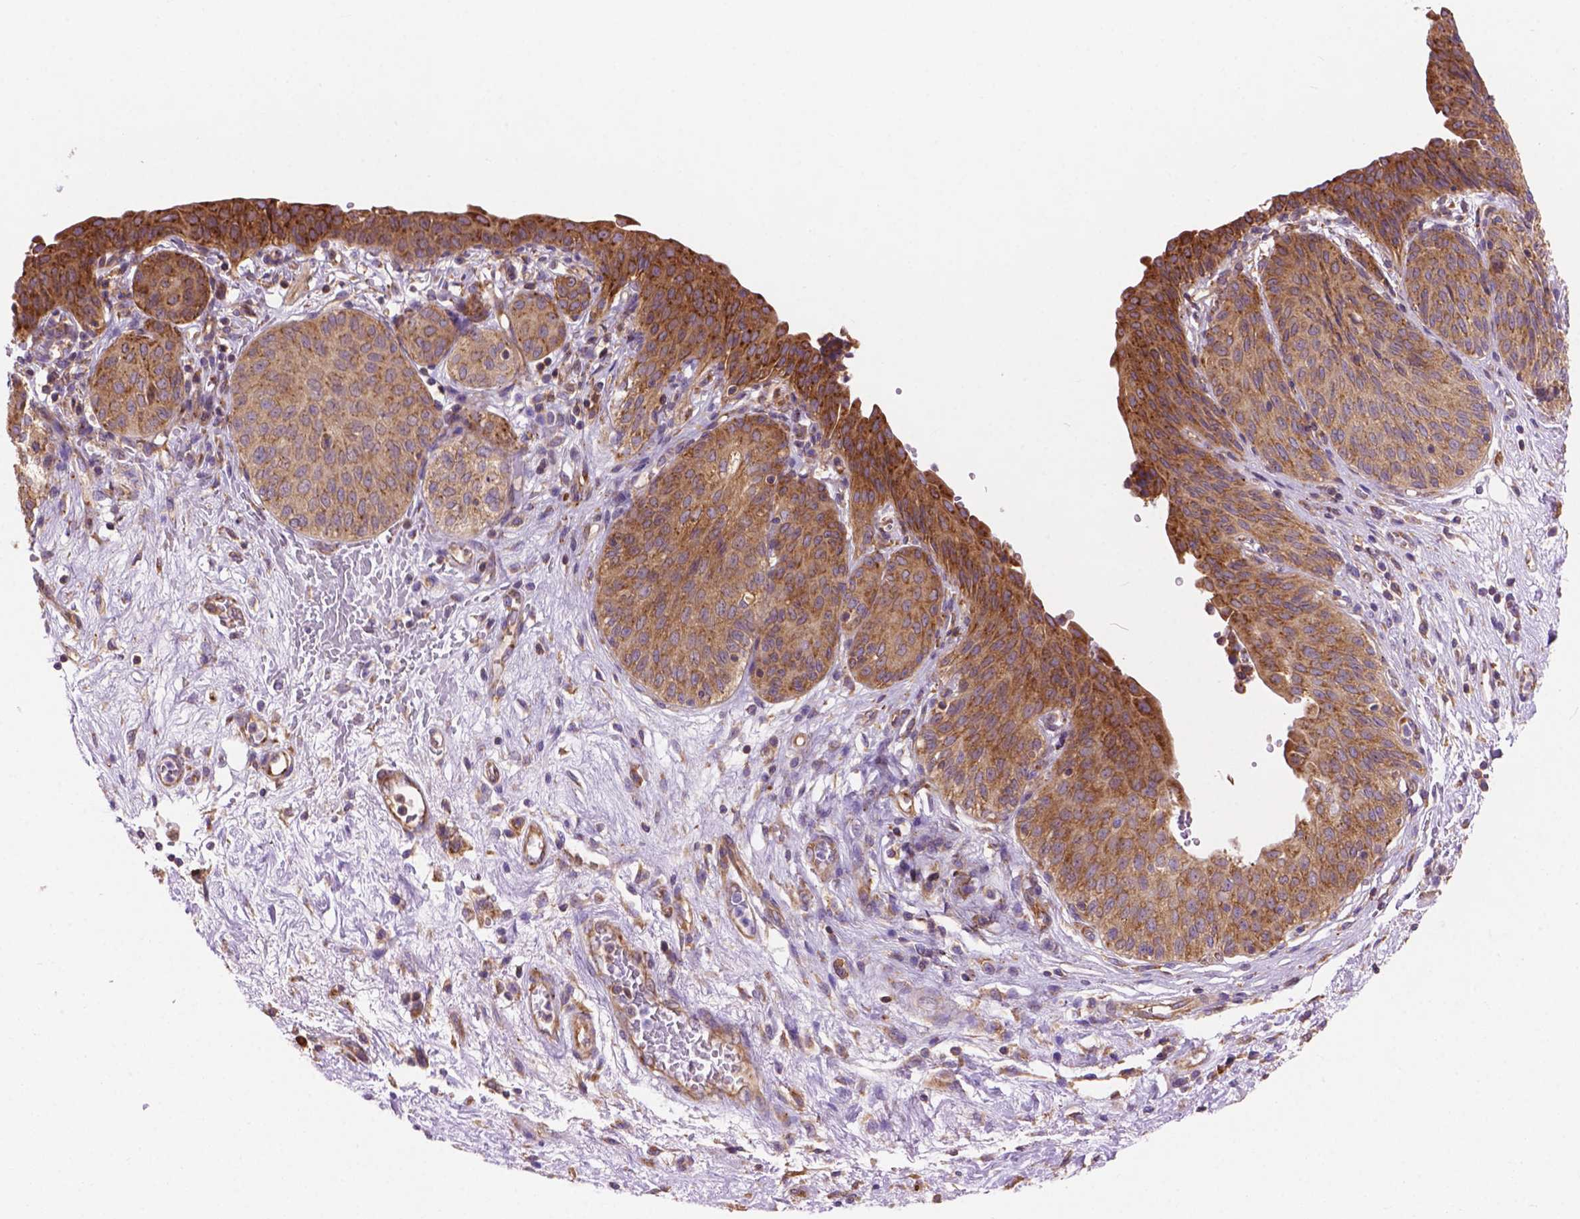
{"staining": {"intensity": "moderate", "quantity": ">75%", "location": "cytoplasmic/membranous"}, "tissue": "urinary bladder", "cell_type": "Urothelial cells", "image_type": "normal", "snomed": [{"axis": "morphology", "description": "Normal tissue, NOS"}, {"axis": "topography", "description": "Urinary bladder"}], "caption": "An immunohistochemistry (IHC) micrograph of unremarkable tissue is shown. Protein staining in brown shows moderate cytoplasmic/membranous positivity in urinary bladder within urothelial cells.", "gene": "RPL37A", "patient": {"sex": "male", "age": 68}}